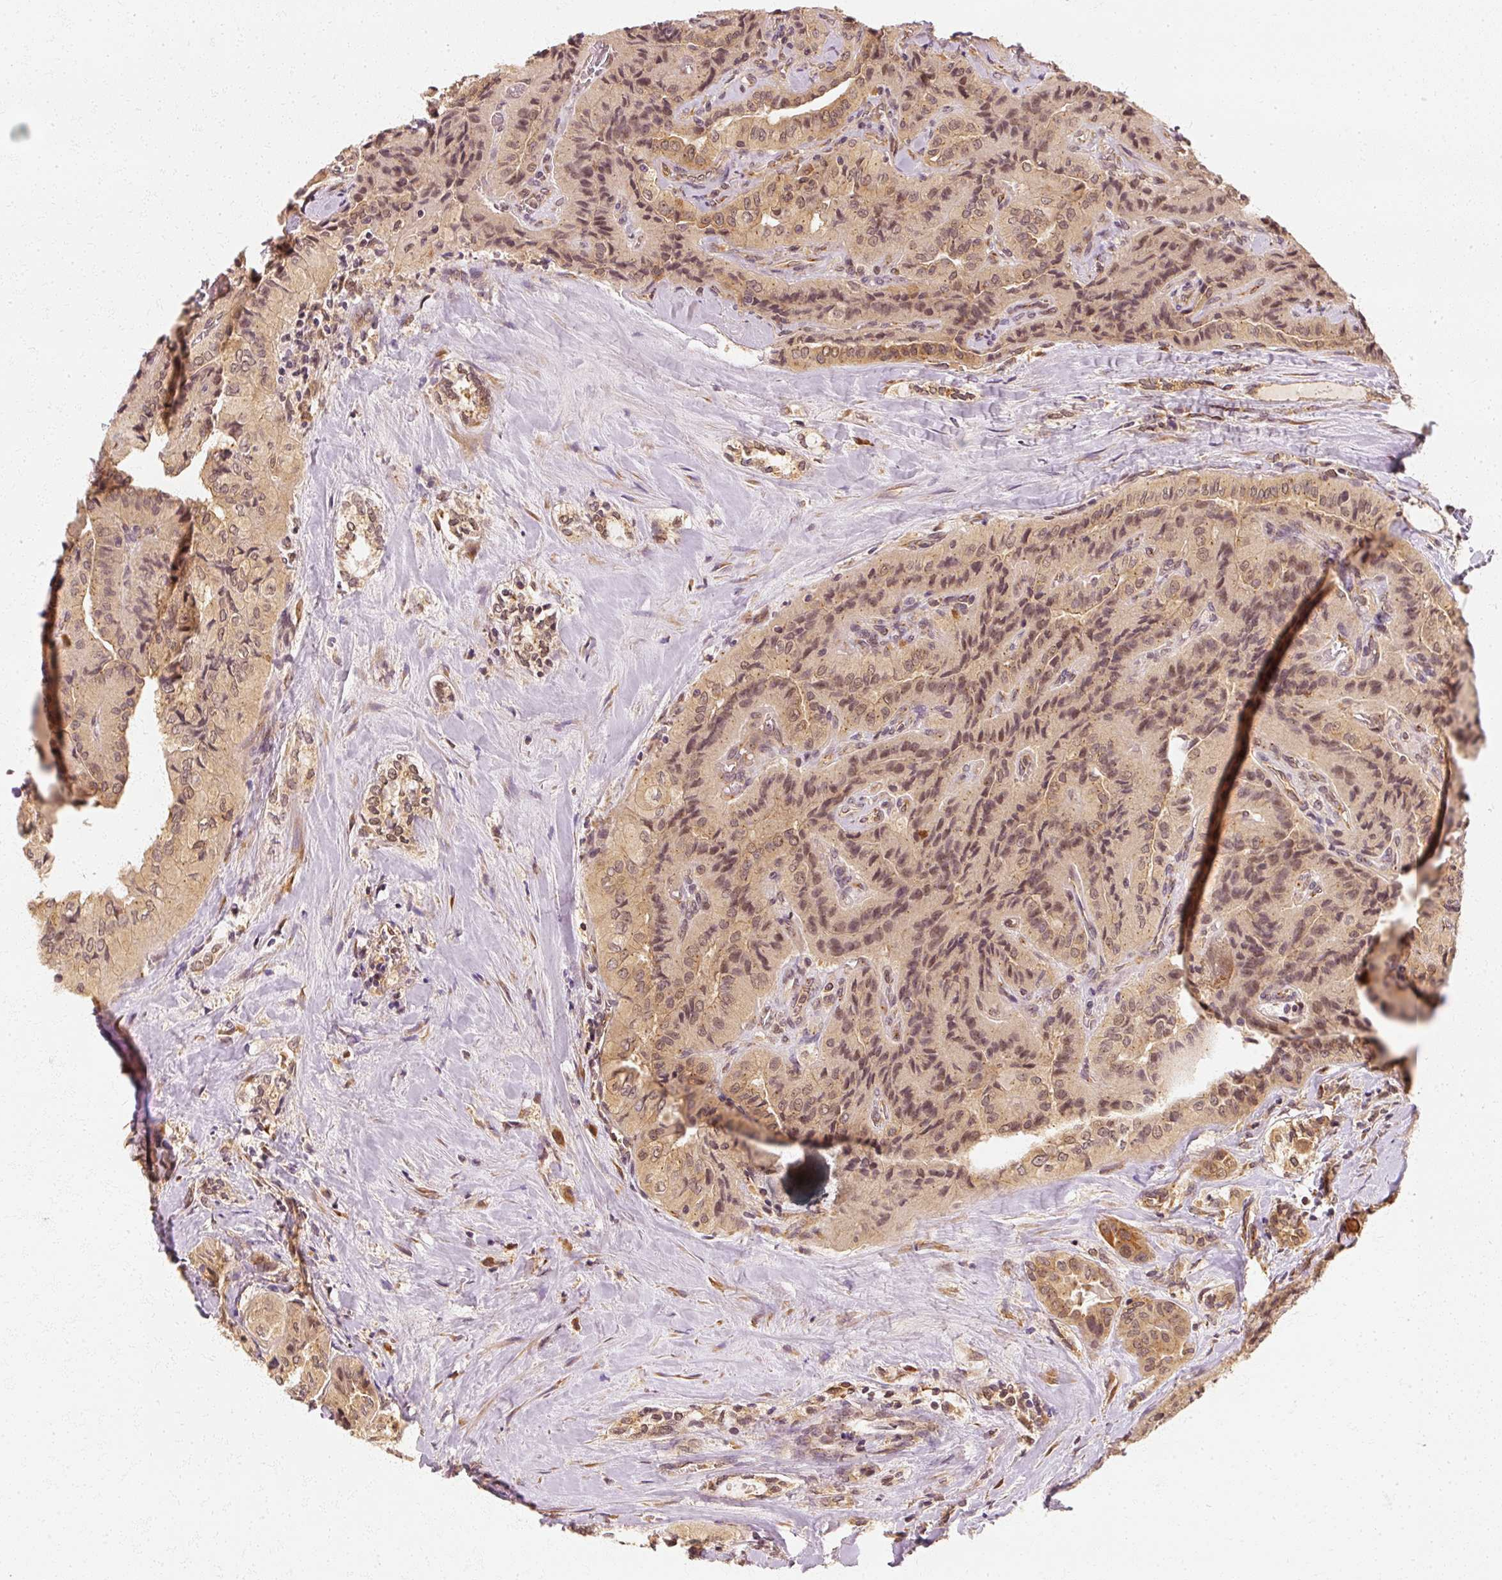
{"staining": {"intensity": "weak", "quantity": ">75%", "location": "cytoplasmic/membranous"}, "tissue": "thyroid cancer", "cell_type": "Tumor cells", "image_type": "cancer", "snomed": [{"axis": "morphology", "description": "Normal tissue, NOS"}, {"axis": "morphology", "description": "Papillary adenocarcinoma, NOS"}, {"axis": "topography", "description": "Thyroid gland"}], "caption": "Protein analysis of thyroid cancer tissue exhibits weak cytoplasmic/membranous staining in about >75% of tumor cells.", "gene": "EEF1A2", "patient": {"sex": "female", "age": 59}}